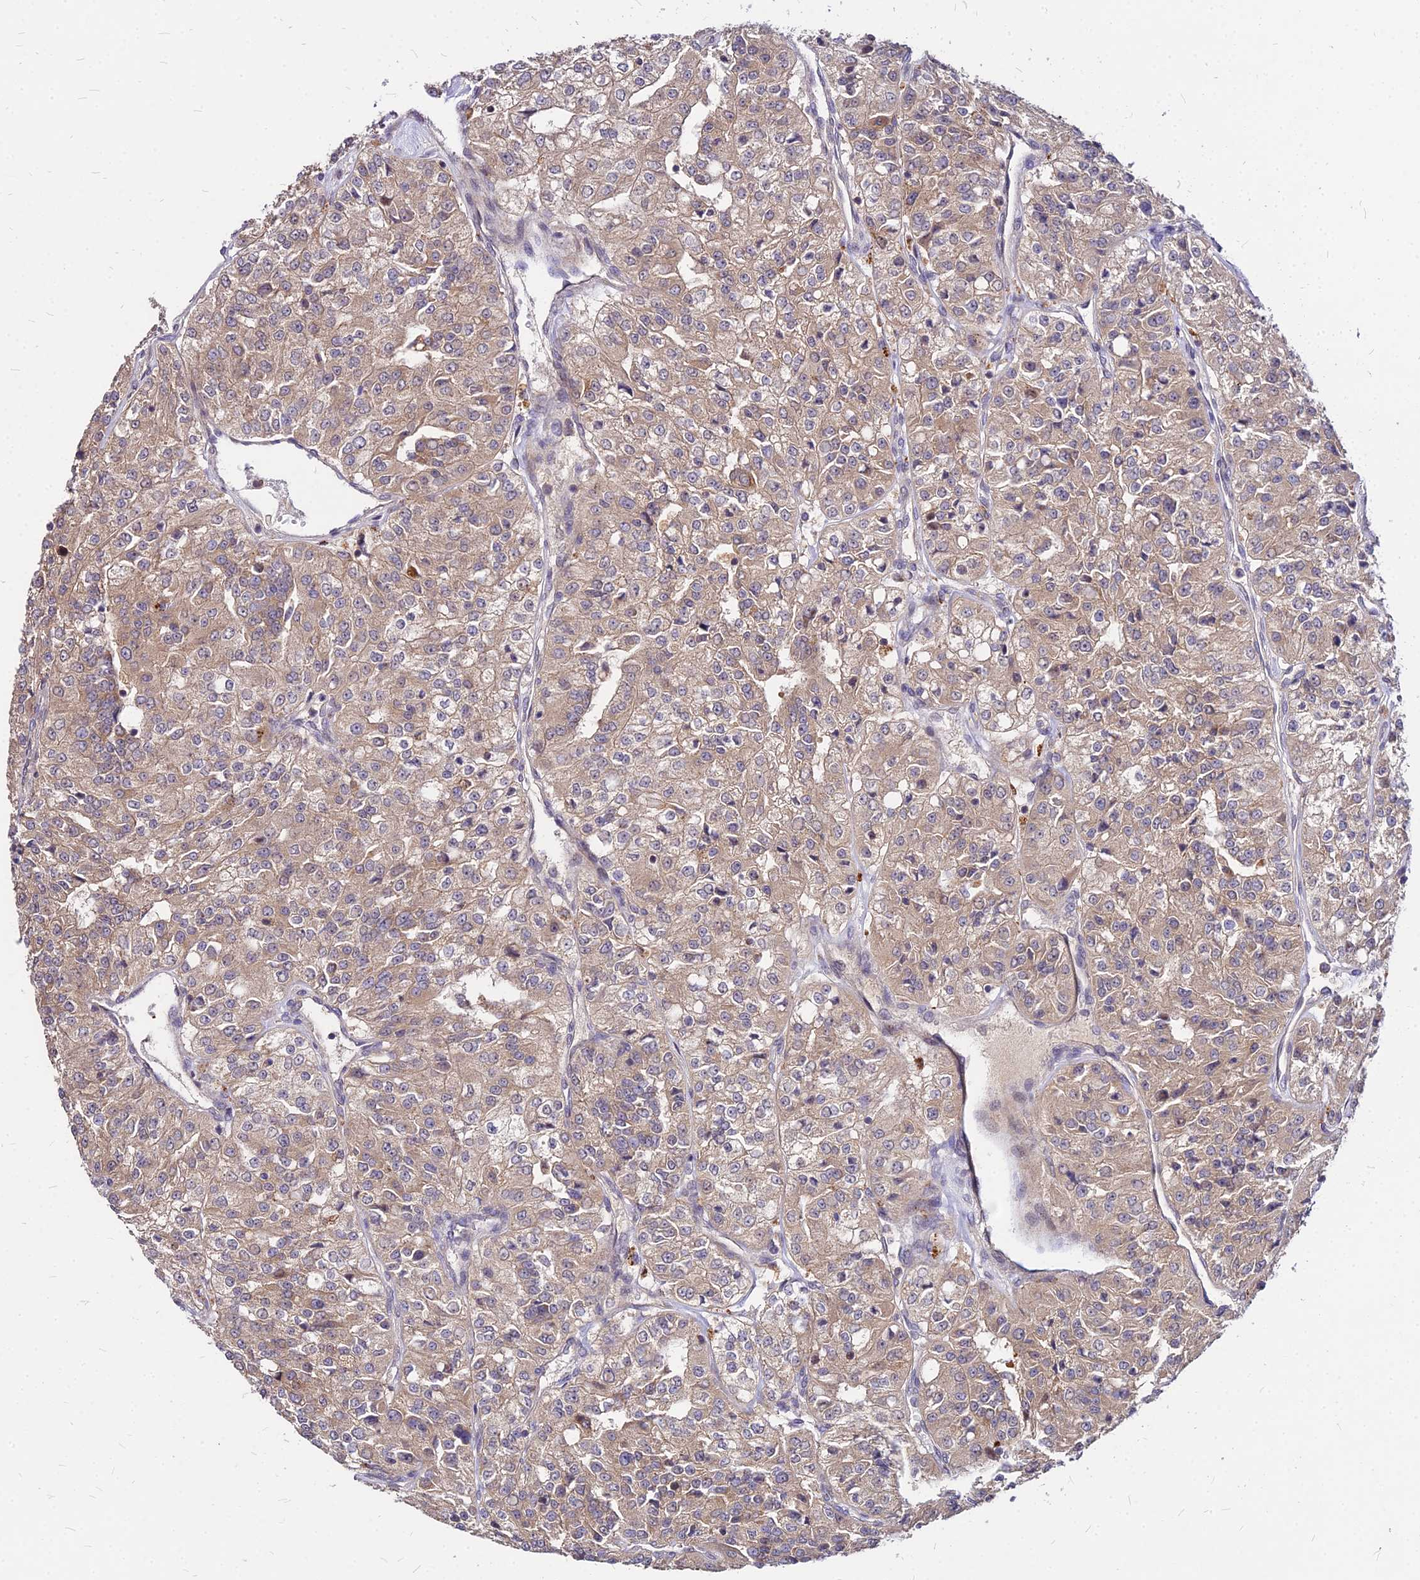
{"staining": {"intensity": "weak", "quantity": ">75%", "location": "cytoplasmic/membranous"}, "tissue": "renal cancer", "cell_type": "Tumor cells", "image_type": "cancer", "snomed": [{"axis": "morphology", "description": "Adenocarcinoma, NOS"}, {"axis": "topography", "description": "Kidney"}], "caption": "The immunohistochemical stain labels weak cytoplasmic/membranous expression in tumor cells of adenocarcinoma (renal) tissue. The staining was performed using DAB (3,3'-diaminobenzidine) to visualize the protein expression in brown, while the nuclei were stained in blue with hematoxylin (Magnification: 20x).", "gene": "APBA3", "patient": {"sex": "female", "age": 63}}